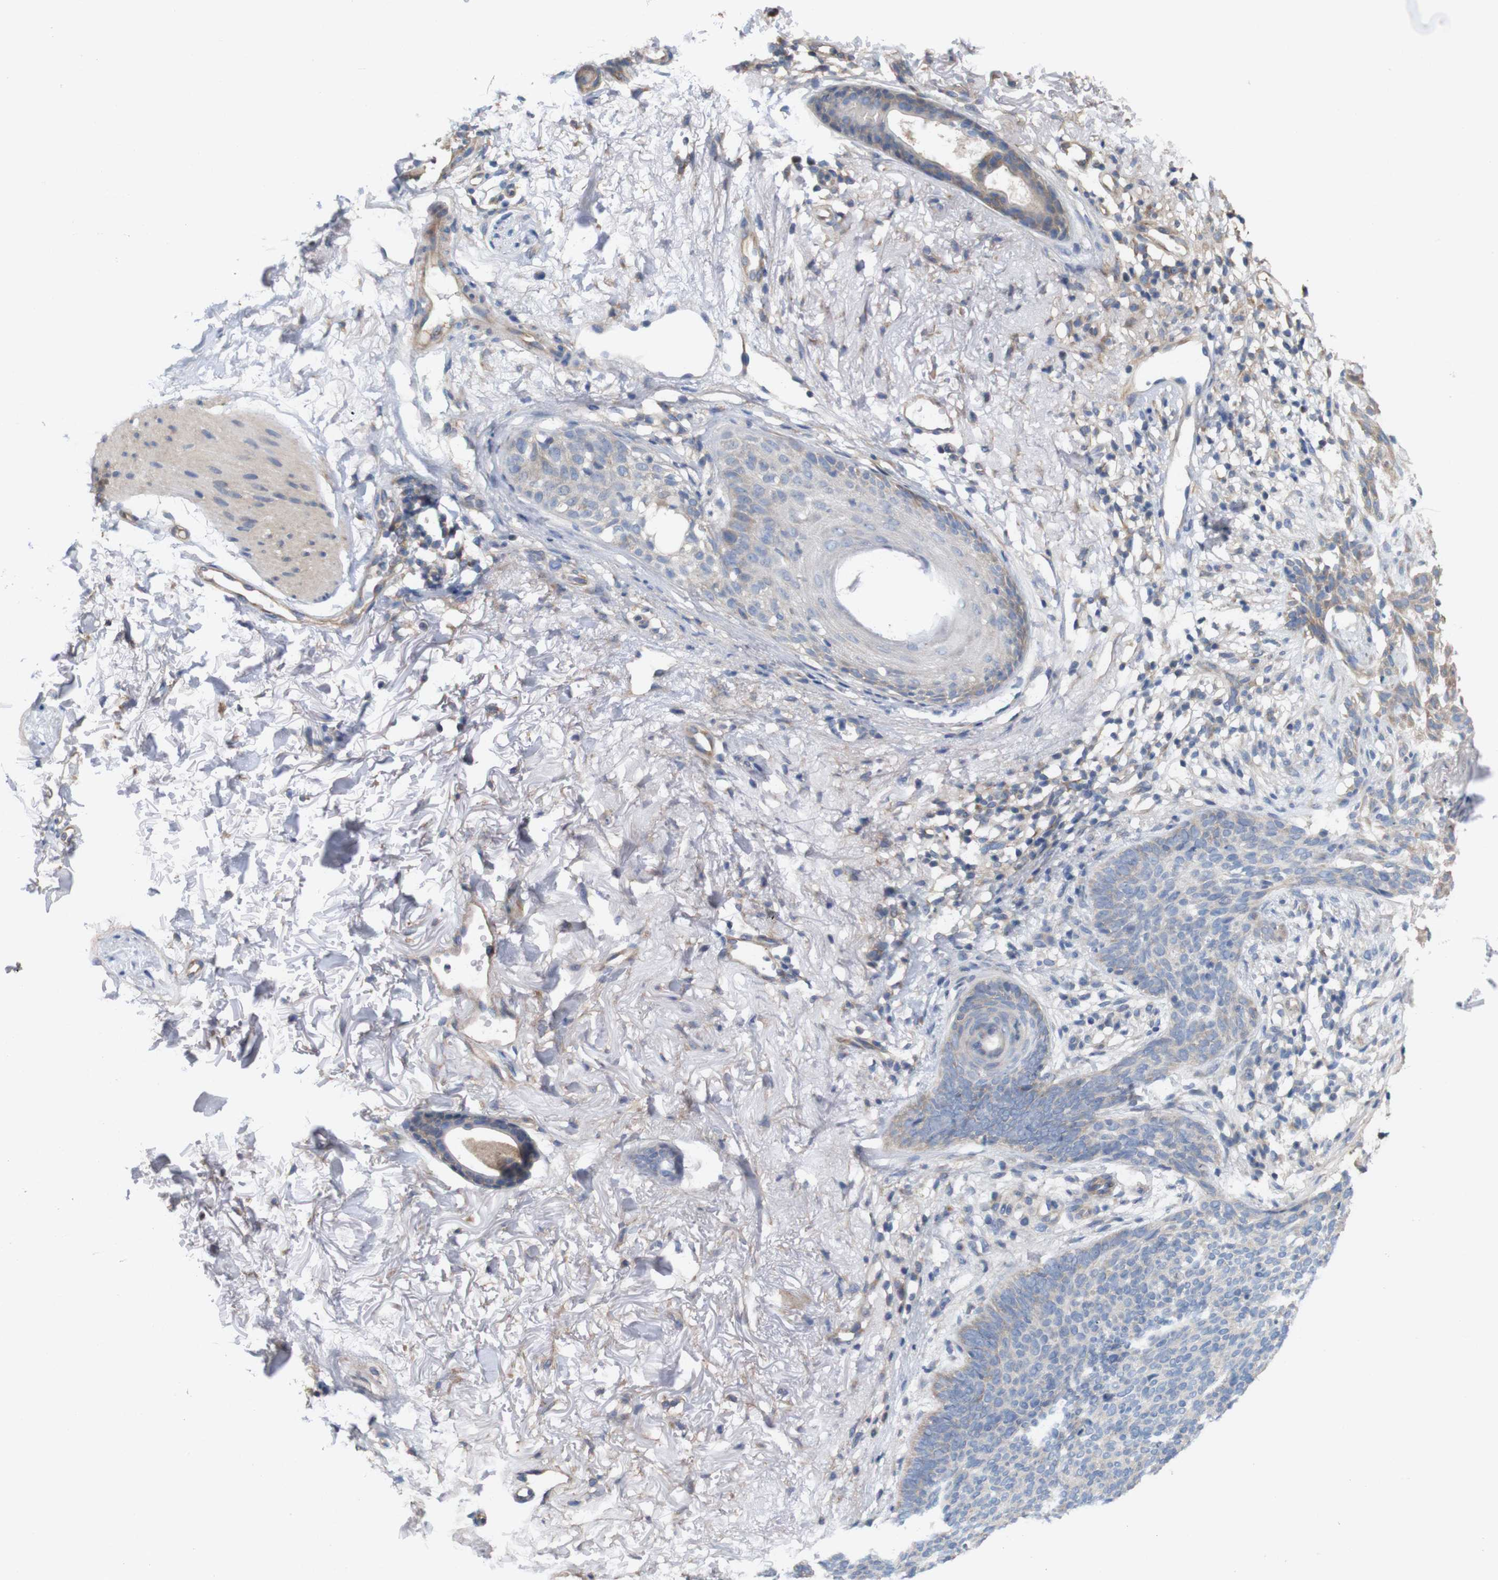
{"staining": {"intensity": "negative", "quantity": "none", "location": "none"}, "tissue": "skin cancer", "cell_type": "Tumor cells", "image_type": "cancer", "snomed": [{"axis": "morphology", "description": "Normal tissue, NOS"}, {"axis": "morphology", "description": "Basal cell carcinoma"}, {"axis": "topography", "description": "Skin"}], "caption": "This is an IHC micrograph of skin cancer. There is no expression in tumor cells.", "gene": "MYEOV", "patient": {"sex": "female", "age": 70}}